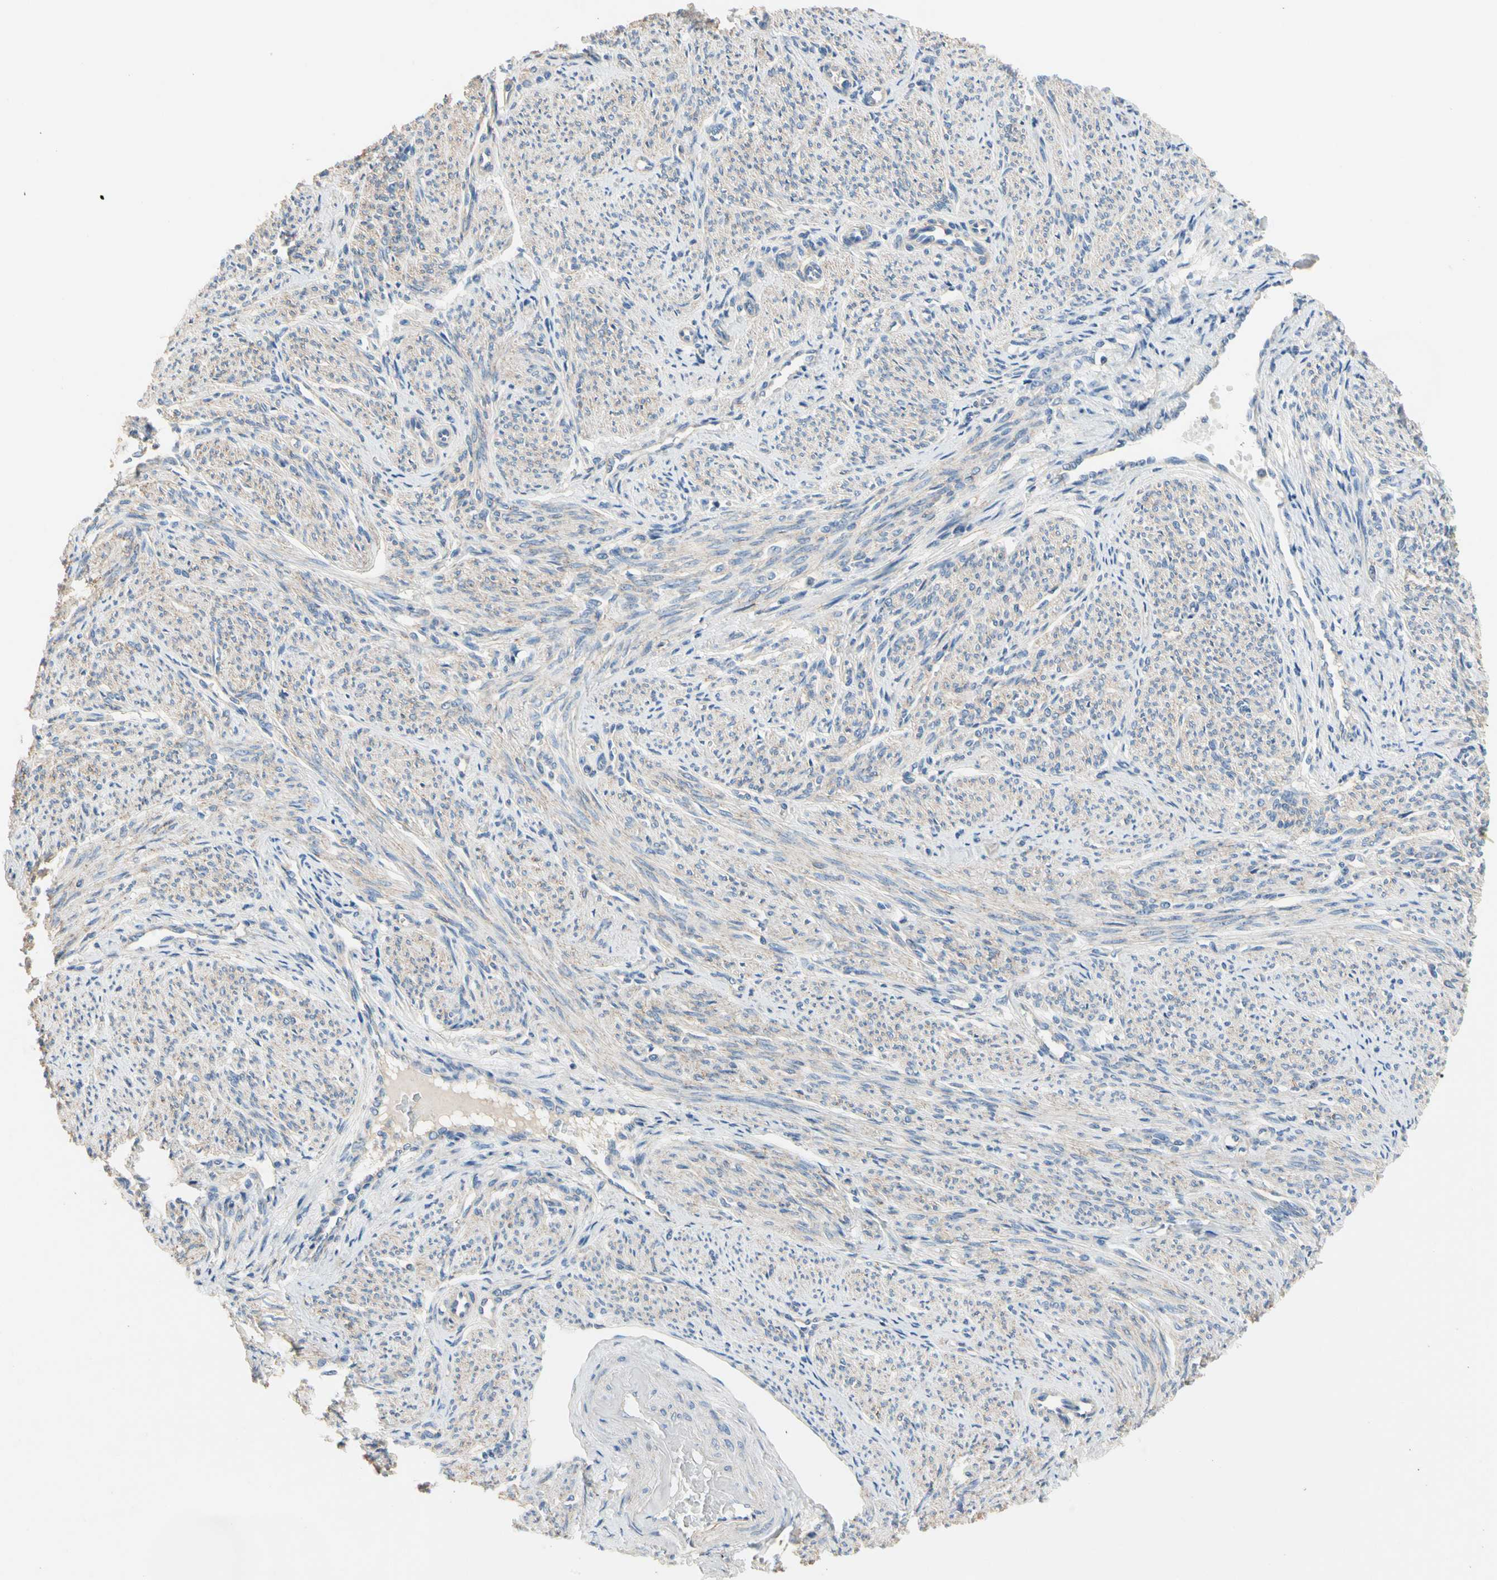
{"staining": {"intensity": "weak", "quantity": "<25%", "location": "cytoplasmic/membranous"}, "tissue": "smooth muscle", "cell_type": "Smooth muscle cells", "image_type": "normal", "snomed": [{"axis": "morphology", "description": "Normal tissue, NOS"}, {"axis": "topography", "description": "Smooth muscle"}], "caption": "DAB (3,3'-diaminobenzidine) immunohistochemical staining of normal human smooth muscle reveals no significant staining in smooth muscle cells.", "gene": "CA14", "patient": {"sex": "female", "age": 65}}